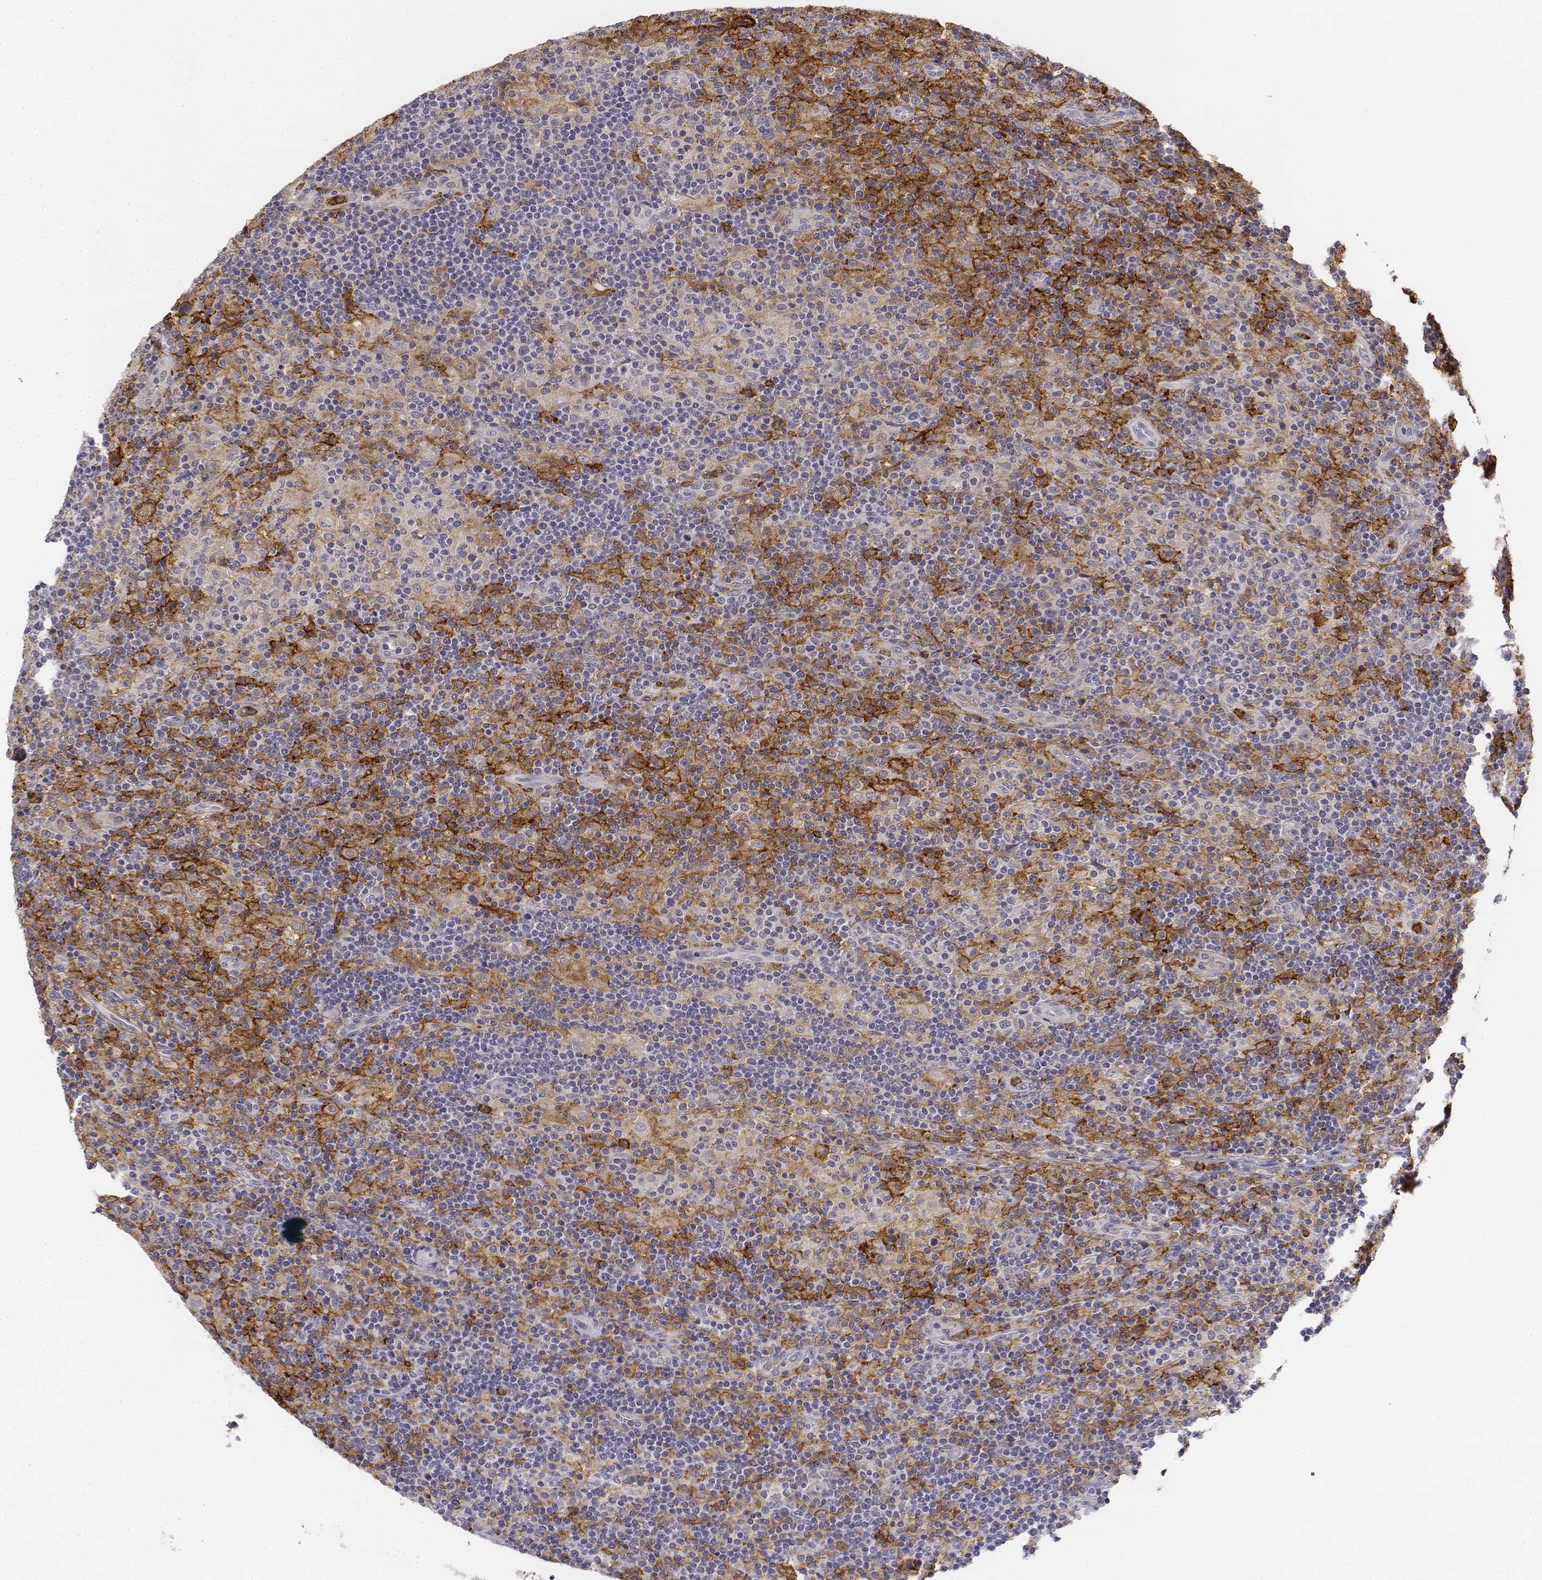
{"staining": {"intensity": "negative", "quantity": "none", "location": "none"}, "tissue": "lymphoma", "cell_type": "Tumor cells", "image_type": "cancer", "snomed": [{"axis": "morphology", "description": "Hodgkin's disease, NOS"}, {"axis": "topography", "description": "Lymph node"}], "caption": "IHC micrograph of human lymphoma stained for a protein (brown), which reveals no positivity in tumor cells.", "gene": "CD14", "patient": {"sex": "male", "age": 70}}